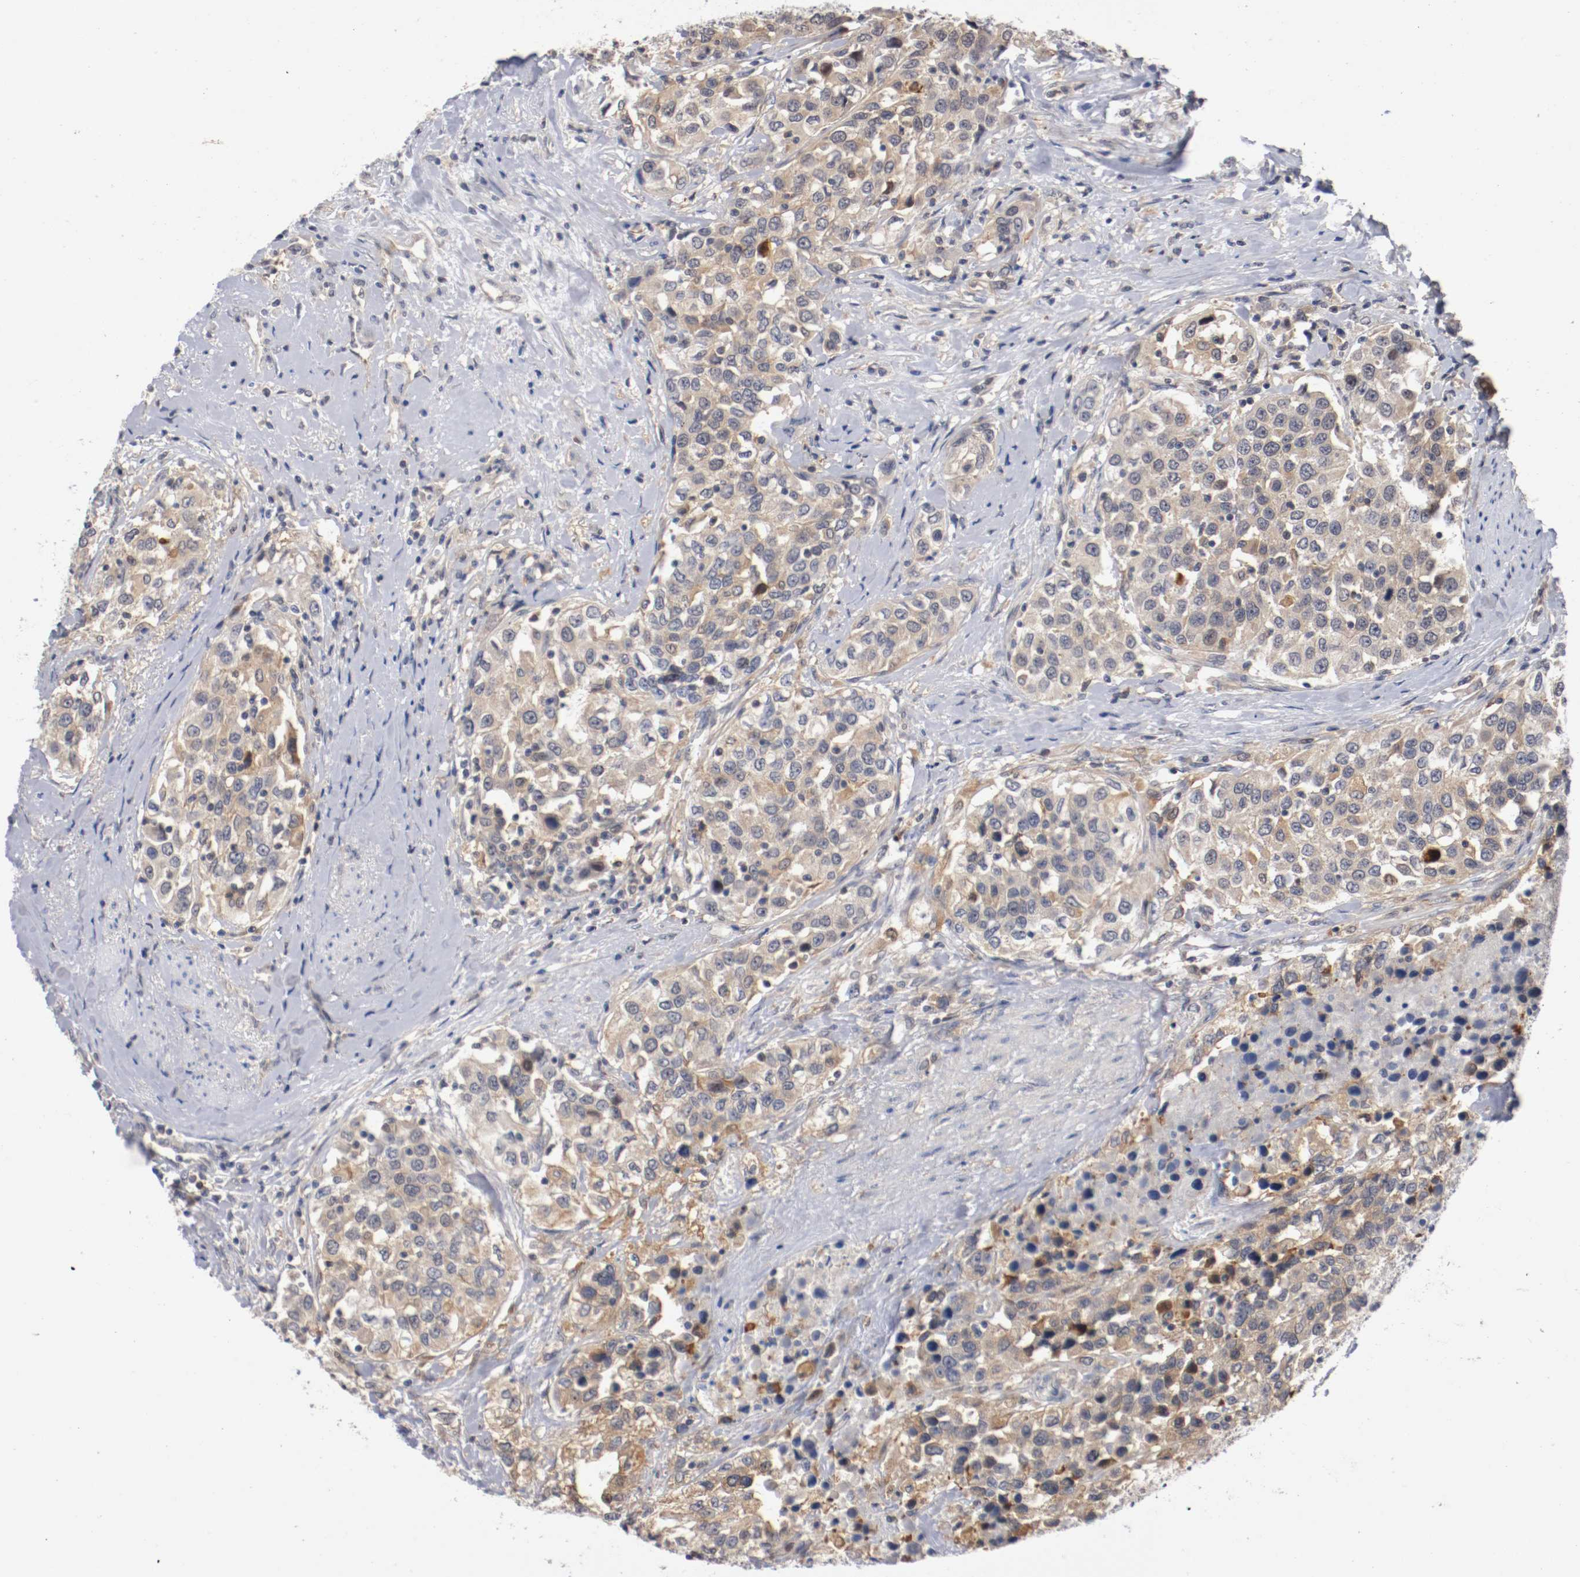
{"staining": {"intensity": "weak", "quantity": "25%-75%", "location": "cytoplasmic/membranous"}, "tissue": "urothelial cancer", "cell_type": "Tumor cells", "image_type": "cancer", "snomed": [{"axis": "morphology", "description": "Urothelial carcinoma, High grade"}, {"axis": "topography", "description": "Urinary bladder"}], "caption": "Immunohistochemistry (DAB (3,3'-diaminobenzidine)) staining of urothelial cancer shows weak cytoplasmic/membranous protein staining in approximately 25%-75% of tumor cells. The staining was performed using DAB, with brown indicating positive protein expression. Nuclei are stained blue with hematoxylin.", "gene": "RBM23", "patient": {"sex": "female", "age": 80}}